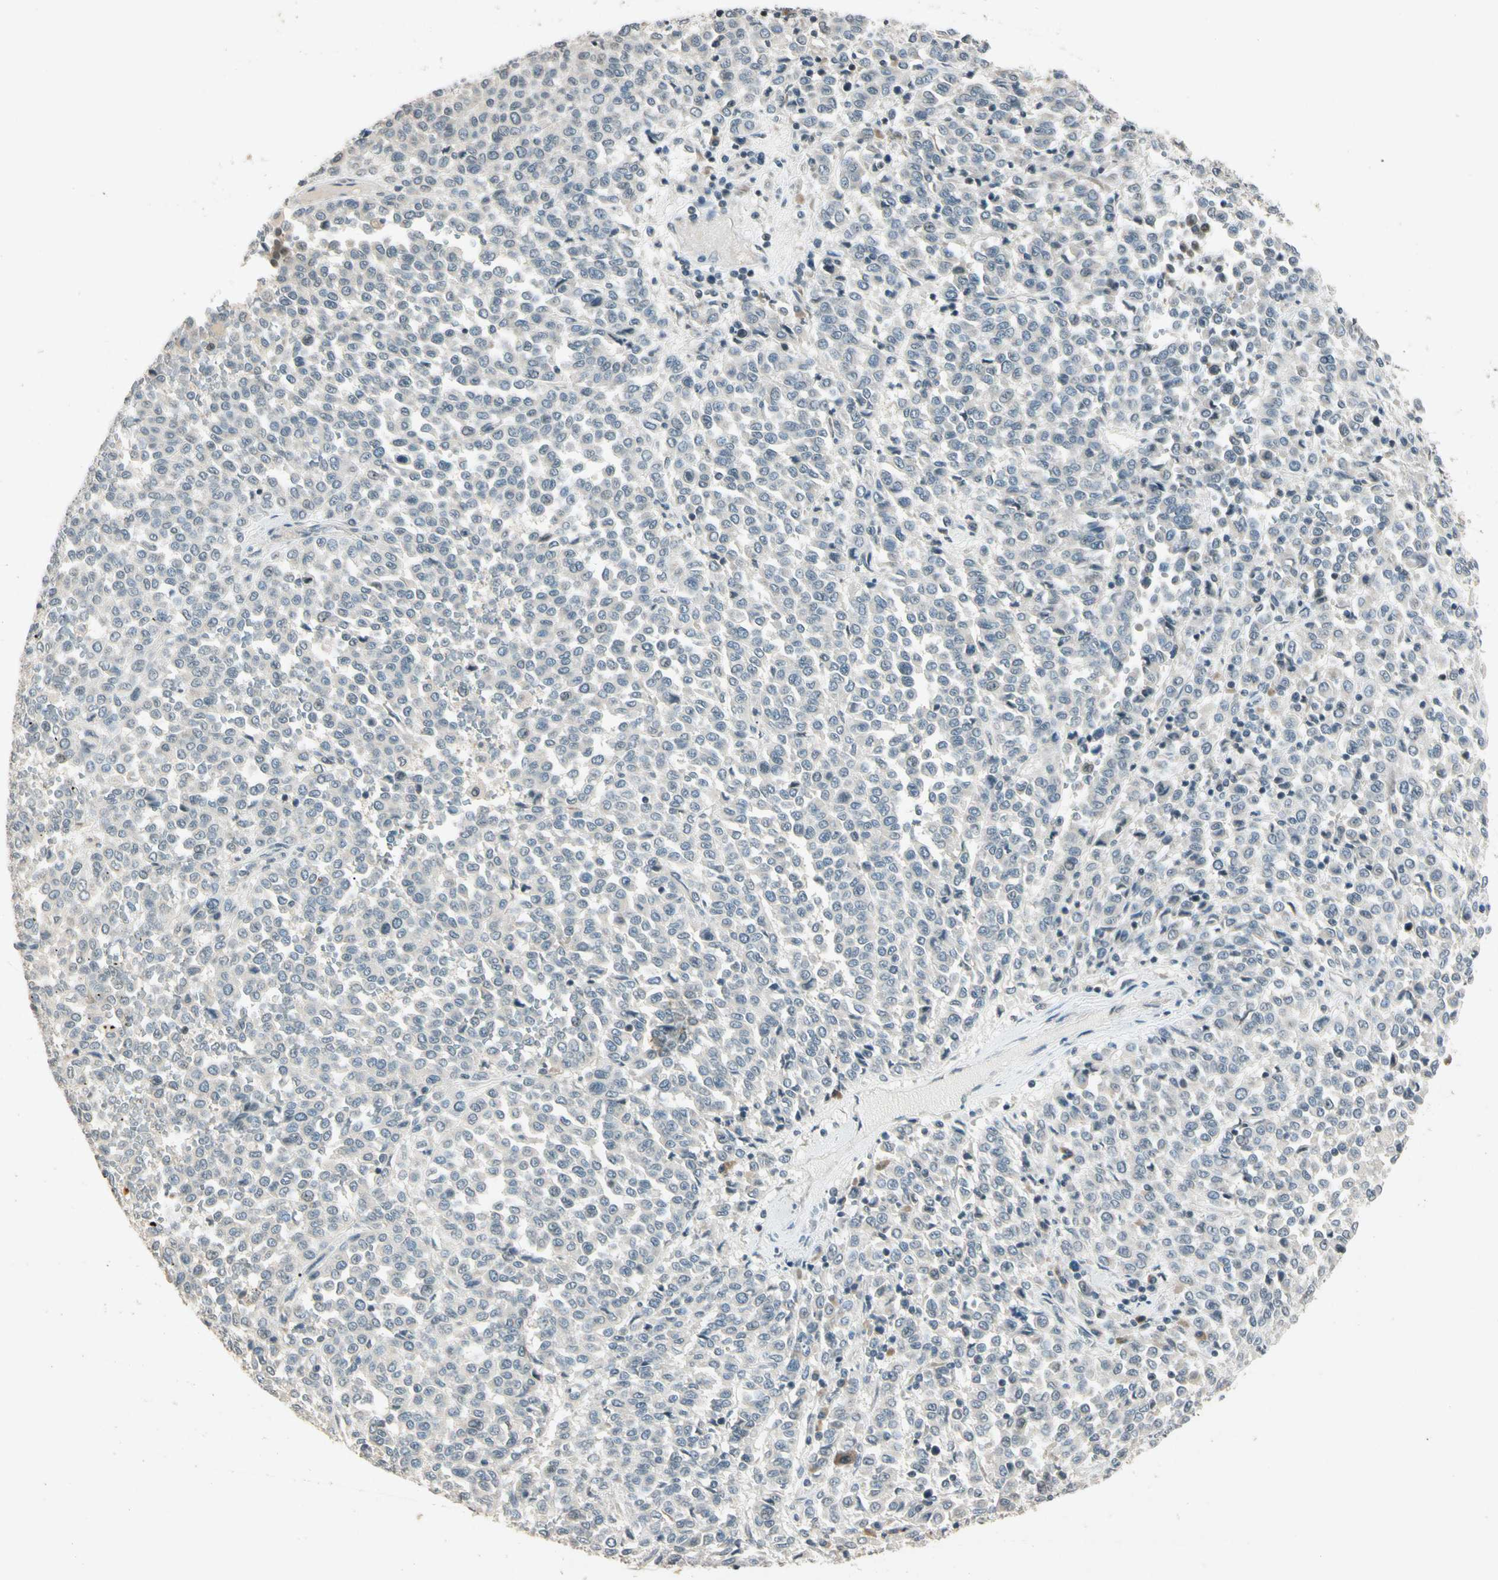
{"staining": {"intensity": "negative", "quantity": "none", "location": "none"}, "tissue": "melanoma", "cell_type": "Tumor cells", "image_type": "cancer", "snomed": [{"axis": "morphology", "description": "Malignant melanoma, Metastatic site"}, {"axis": "topography", "description": "Pancreas"}], "caption": "Tumor cells are negative for protein expression in human malignant melanoma (metastatic site).", "gene": "ZBTB4", "patient": {"sex": "female", "age": 30}}